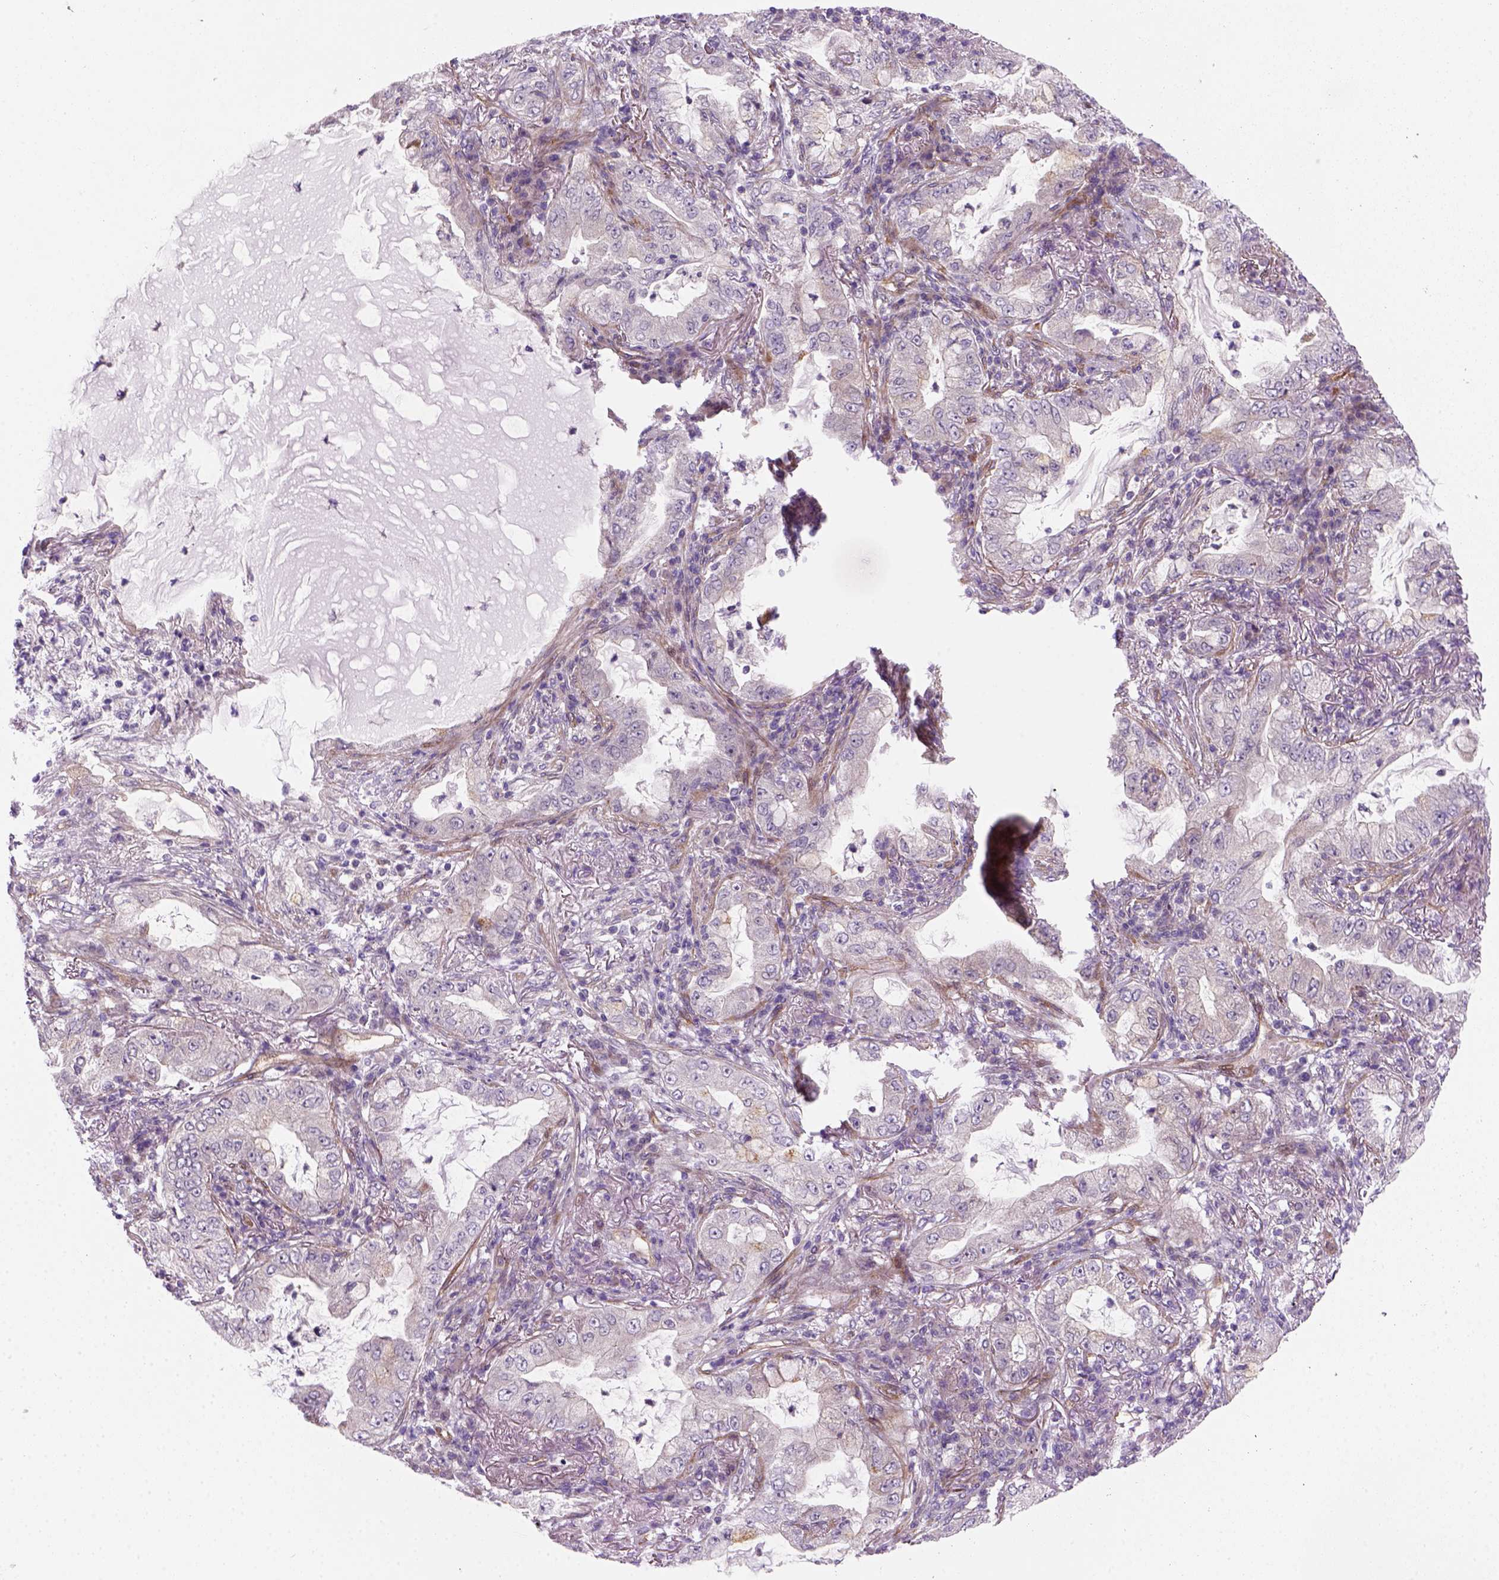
{"staining": {"intensity": "negative", "quantity": "none", "location": "none"}, "tissue": "lung cancer", "cell_type": "Tumor cells", "image_type": "cancer", "snomed": [{"axis": "morphology", "description": "Adenocarcinoma, NOS"}, {"axis": "topography", "description": "Lung"}], "caption": "This is a photomicrograph of immunohistochemistry (IHC) staining of lung cancer, which shows no expression in tumor cells. Nuclei are stained in blue.", "gene": "VSTM5", "patient": {"sex": "female", "age": 73}}